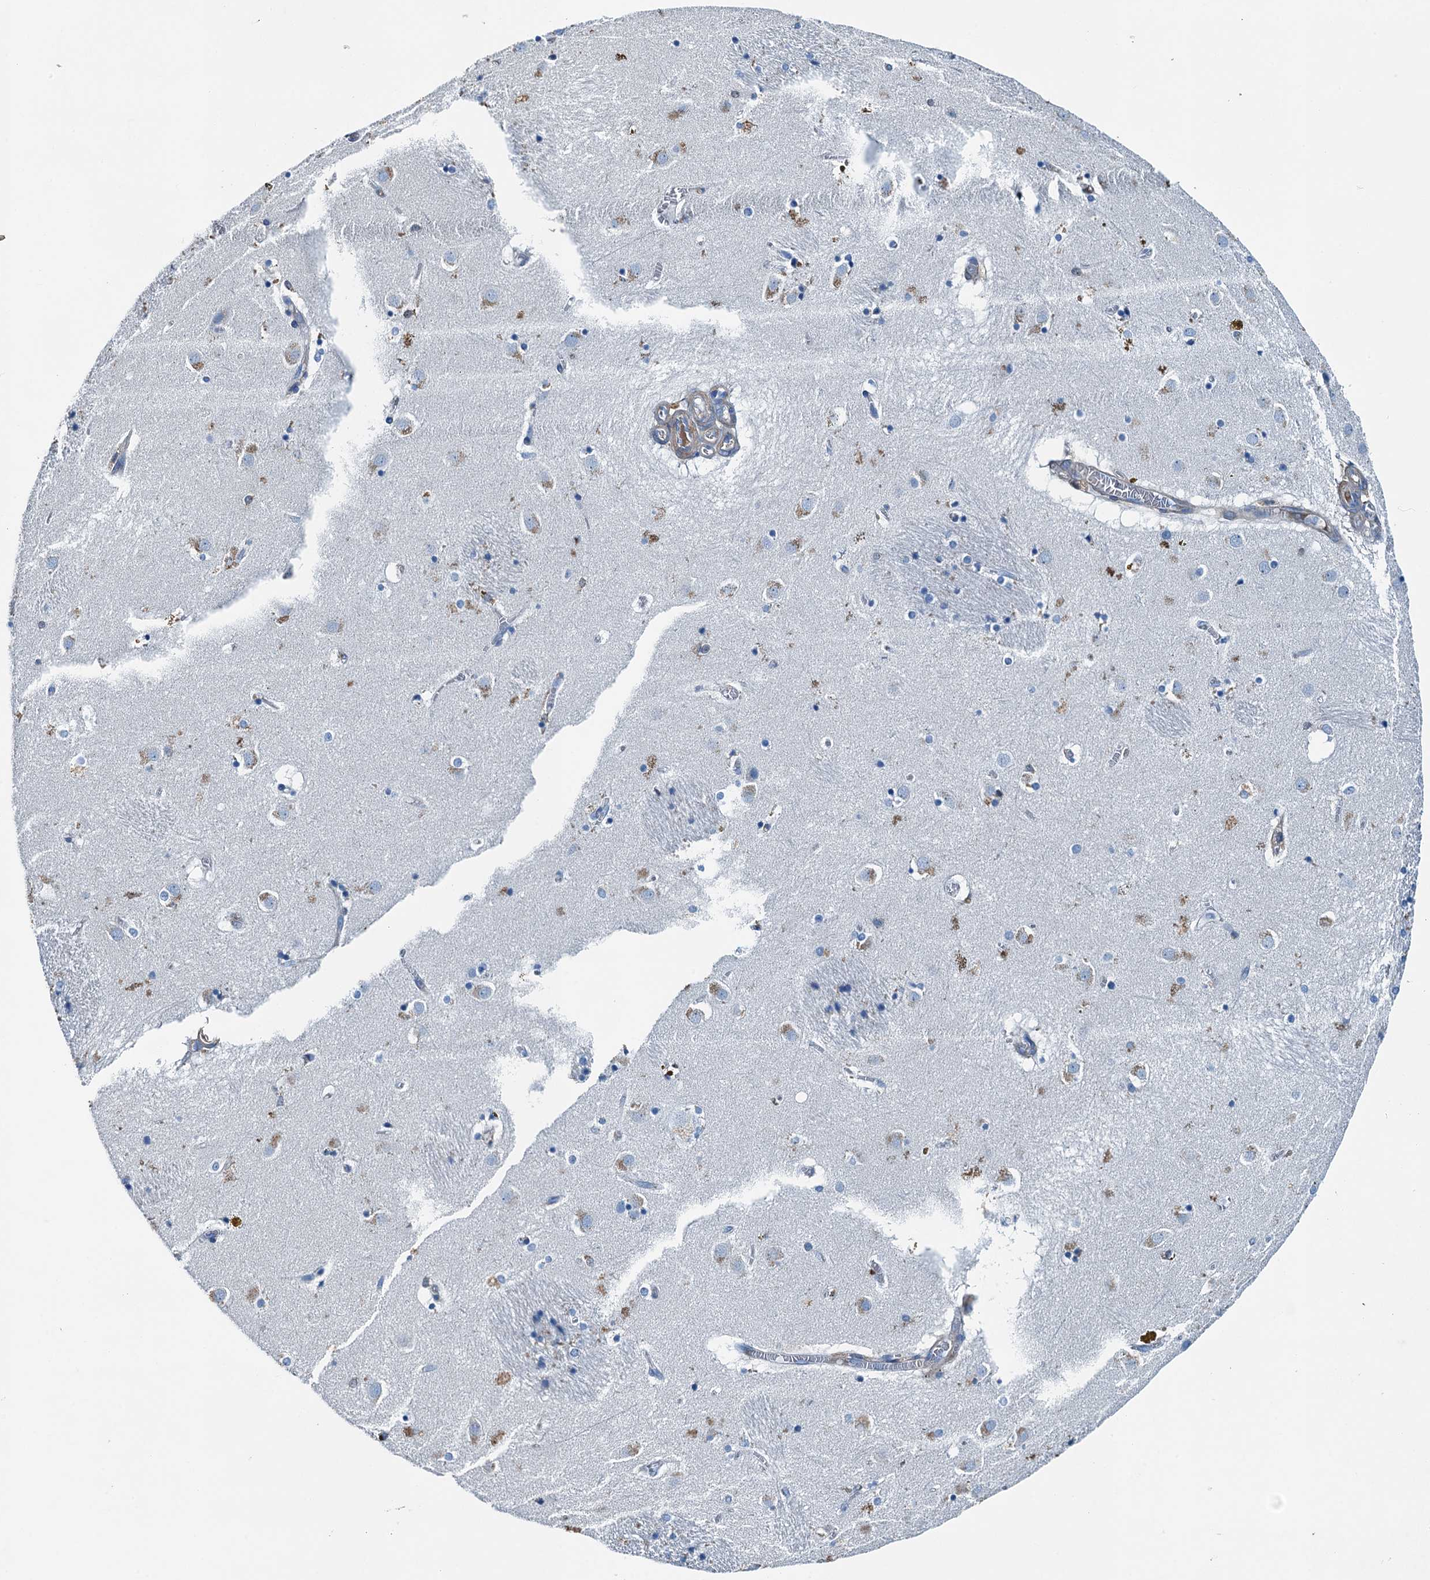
{"staining": {"intensity": "negative", "quantity": "none", "location": "none"}, "tissue": "caudate", "cell_type": "Glial cells", "image_type": "normal", "snomed": [{"axis": "morphology", "description": "Normal tissue, NOS"}, {"axis": "topography", "description": "Lateral ventricle wall"}], "caption": "Immunohistochemistry (IHC) of benign human caudate shows no staining in glial cells.", "gene": "RAB3IL1", "patient": {"sex": "male", "age": 70}}